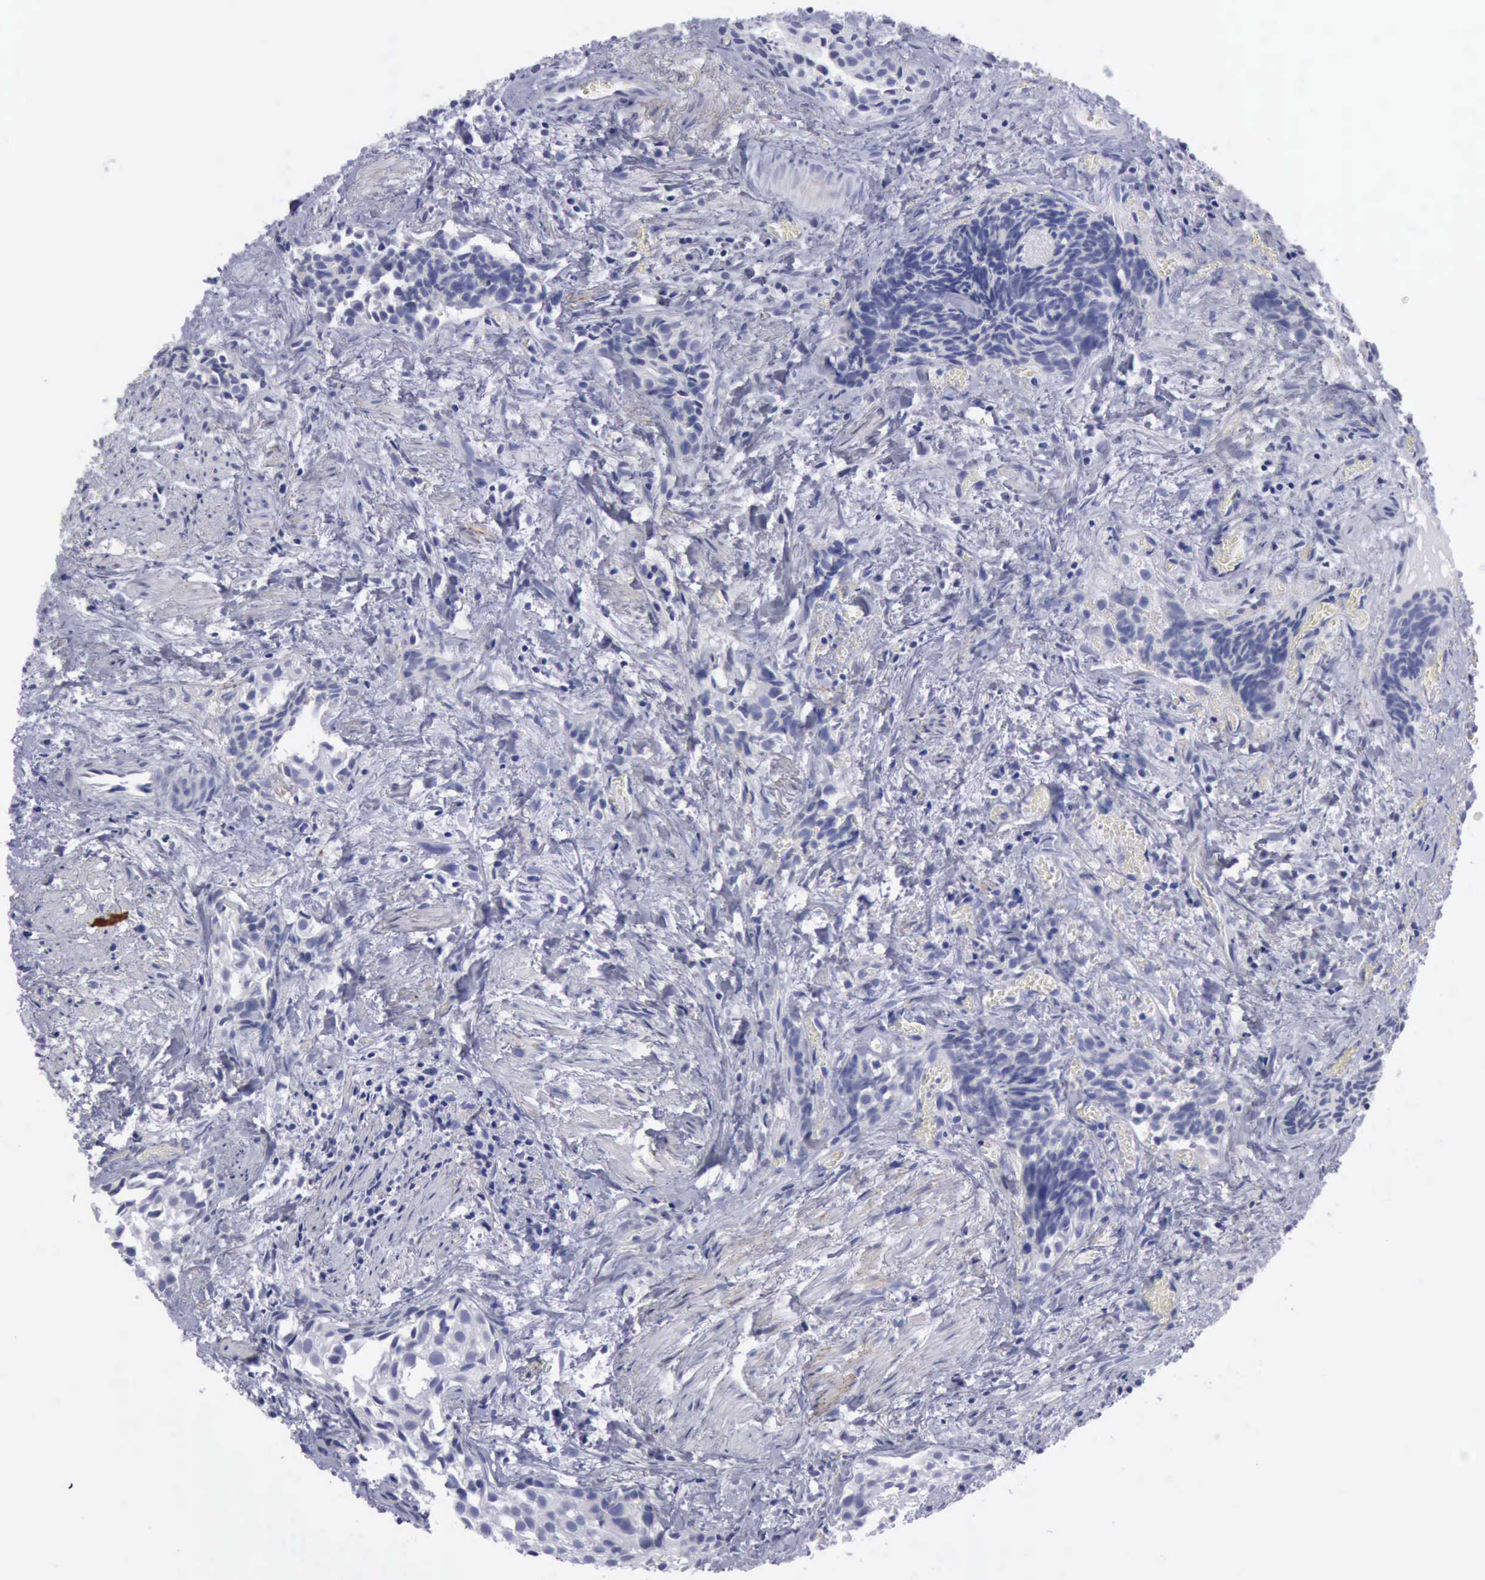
{"staining": {"intensity": "negative", "quantity": "none", "location": "none"}, "tissue": "urothelial cancer", "cell_type": "Tumor cells", "image_type": "cancer", "snomed": [{"axis": "morphology", "description": "Urothelial carcinoma, High grade"}, {"axis": "topography", "description": "Urinary bladder"}], "caption": "Human urothelial cancer stained for a protein using IHC shows no positivity in tumor cells.", "gene": "CDH2", "patient": {"sex": "female", "age": 78}}